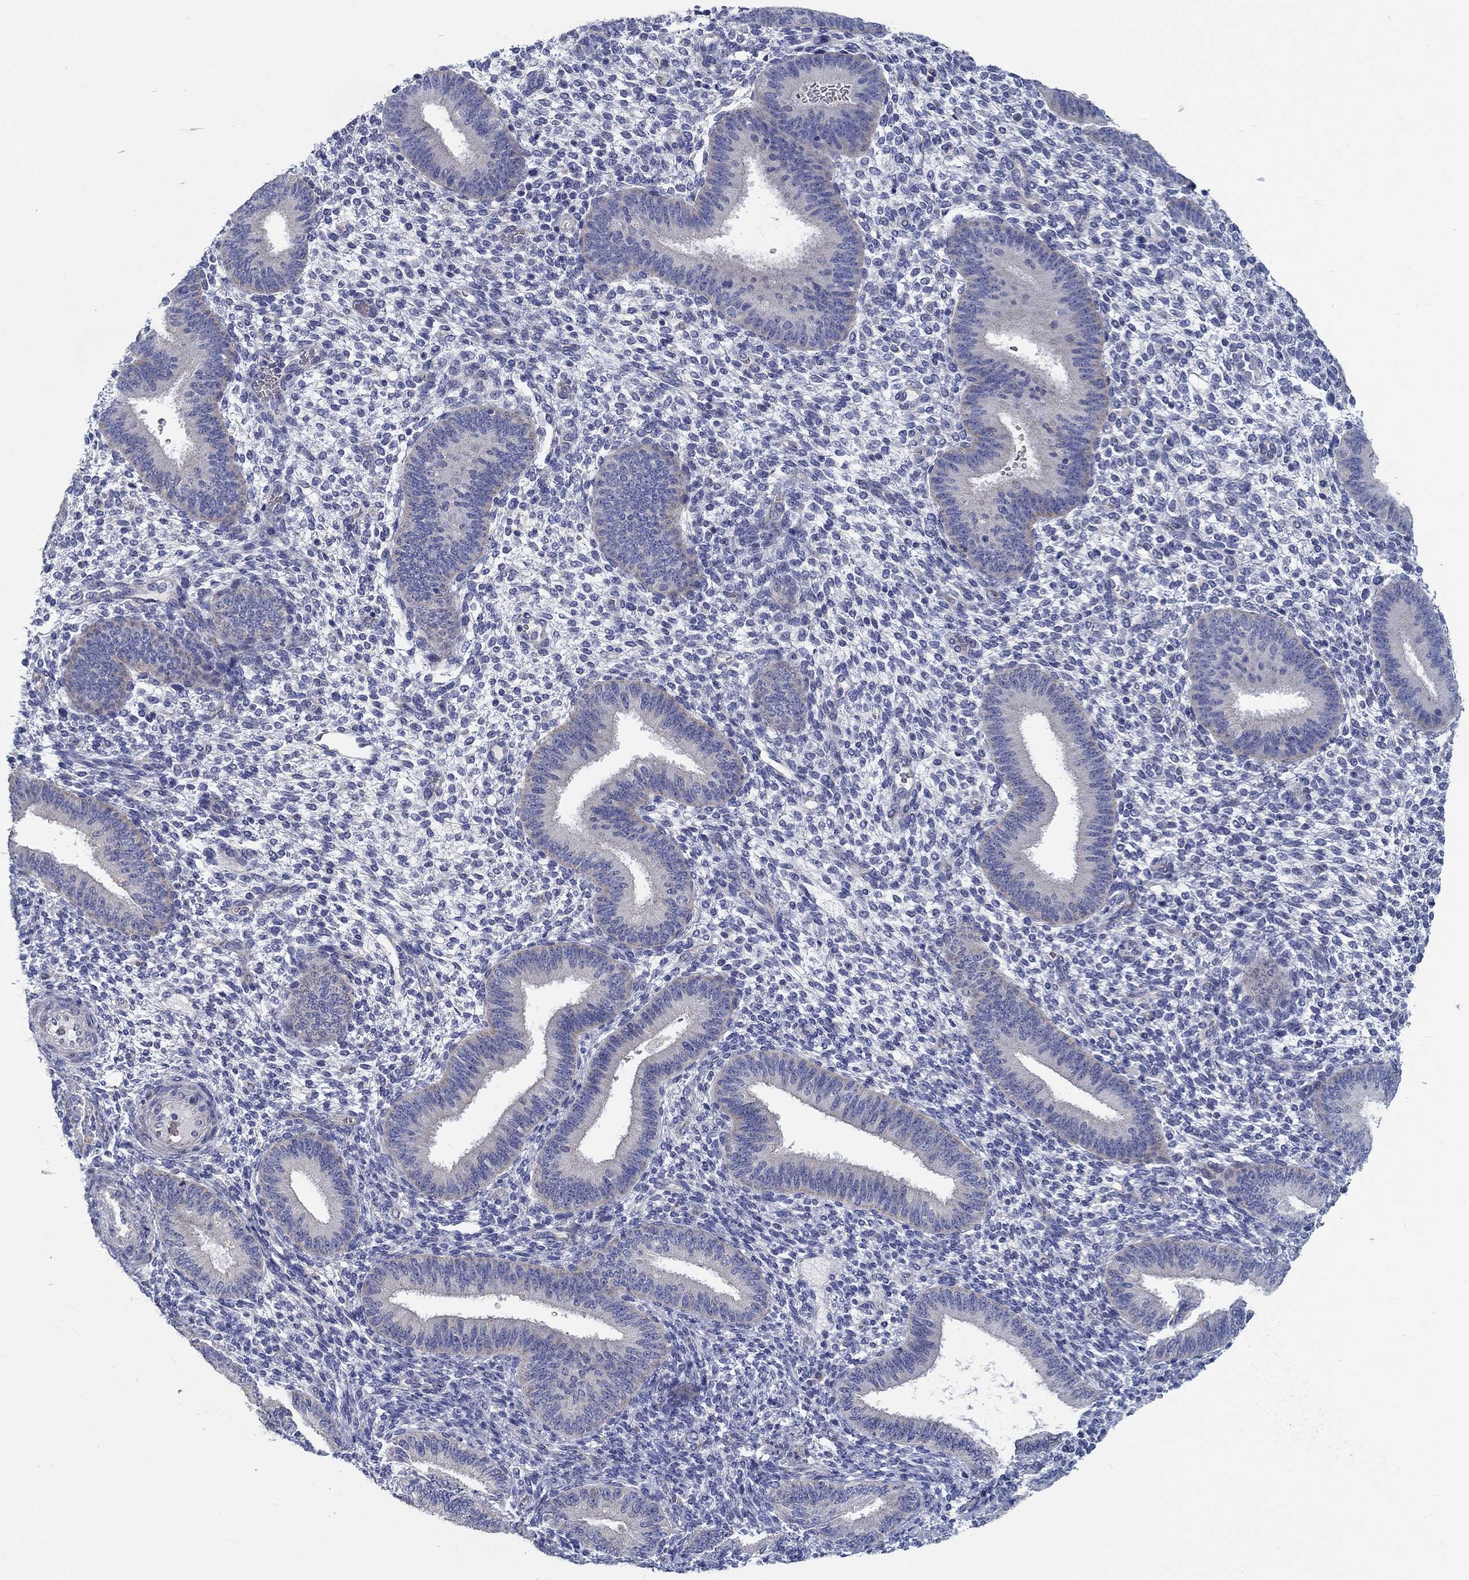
{"staining": {"intensity": "negative", "quantity": "none", "location": "none"}, "tissue": "endometrium", "cell_type": "Cells in endometrial stroma", "image_type": "normal", "snomed": [{"axis": "morphology", "description": "Normal tissue, NOS"}, {"axis": "topography", "description": "Endometrium"}], "caption": "This is an IHC image of benign human endometrium. There is no expression in cells in endometrial stroma.", "gene": "MYBPC1", "patient": {"sex": "female", "age": 39}}